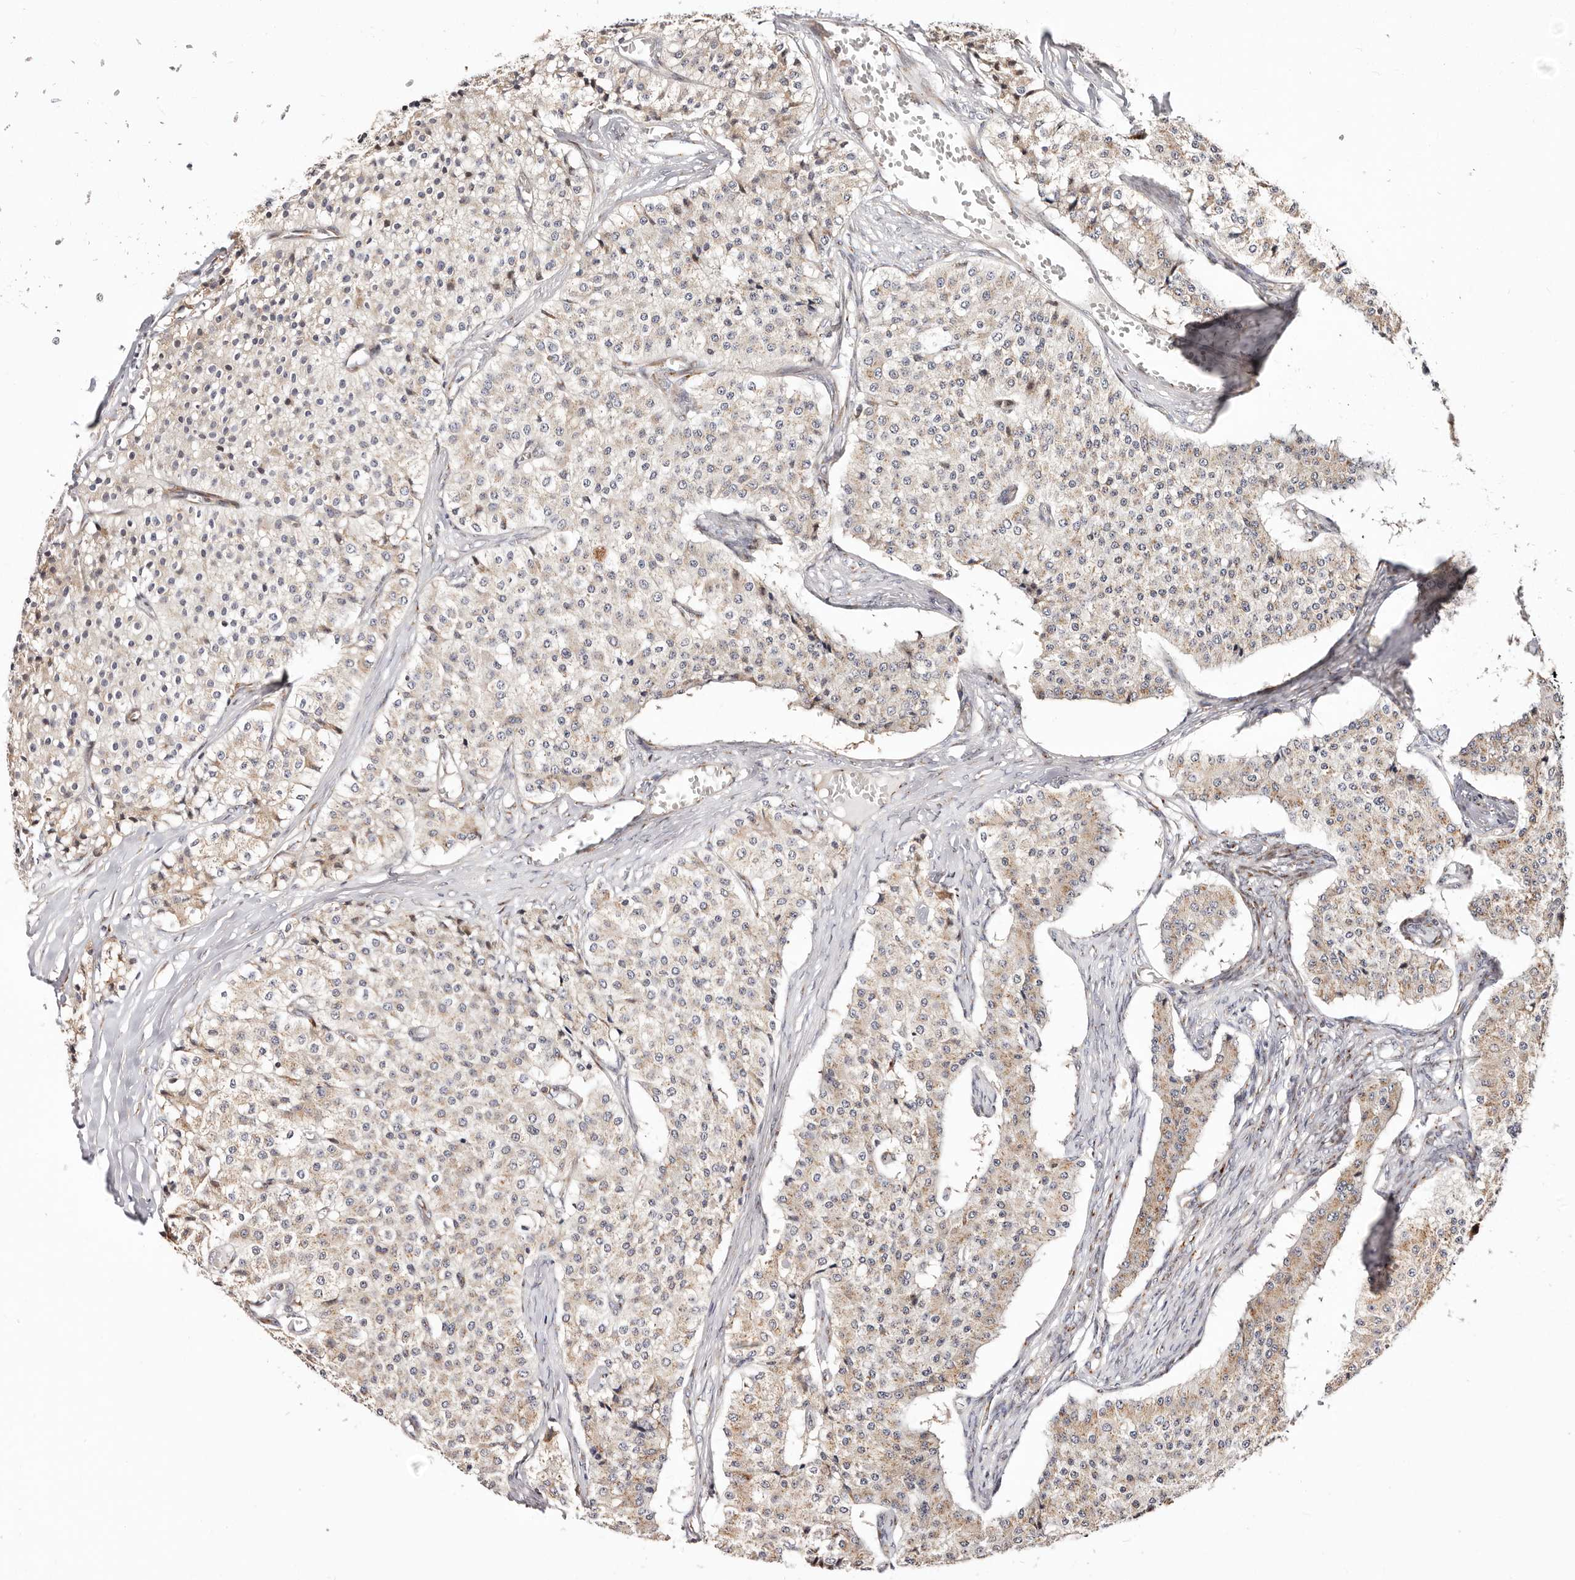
{"staining": {"intensity": "weak", "quantity": "25%-75%", "location": "cytoplasmic/membranous"}, "tissue": "carcinoid", "cell_type": "Tumor cells", "image_type": "cancer", "snomed": [{"axis": "morphology", "description": "Carcinoid, malignant, NOS"}, {"axis": "topography", "description": "Colon"}], "caption": "This histopathology image shows carcinoid (malignant) stained with IHC to label a protein in brown. The cytoplasmic/membranous of tumor cells show weak positivity for the protein. Nuclei are counter-stained blue.", "gene": "MAPK6", "patient": {"sex": "female", "age": 52}}